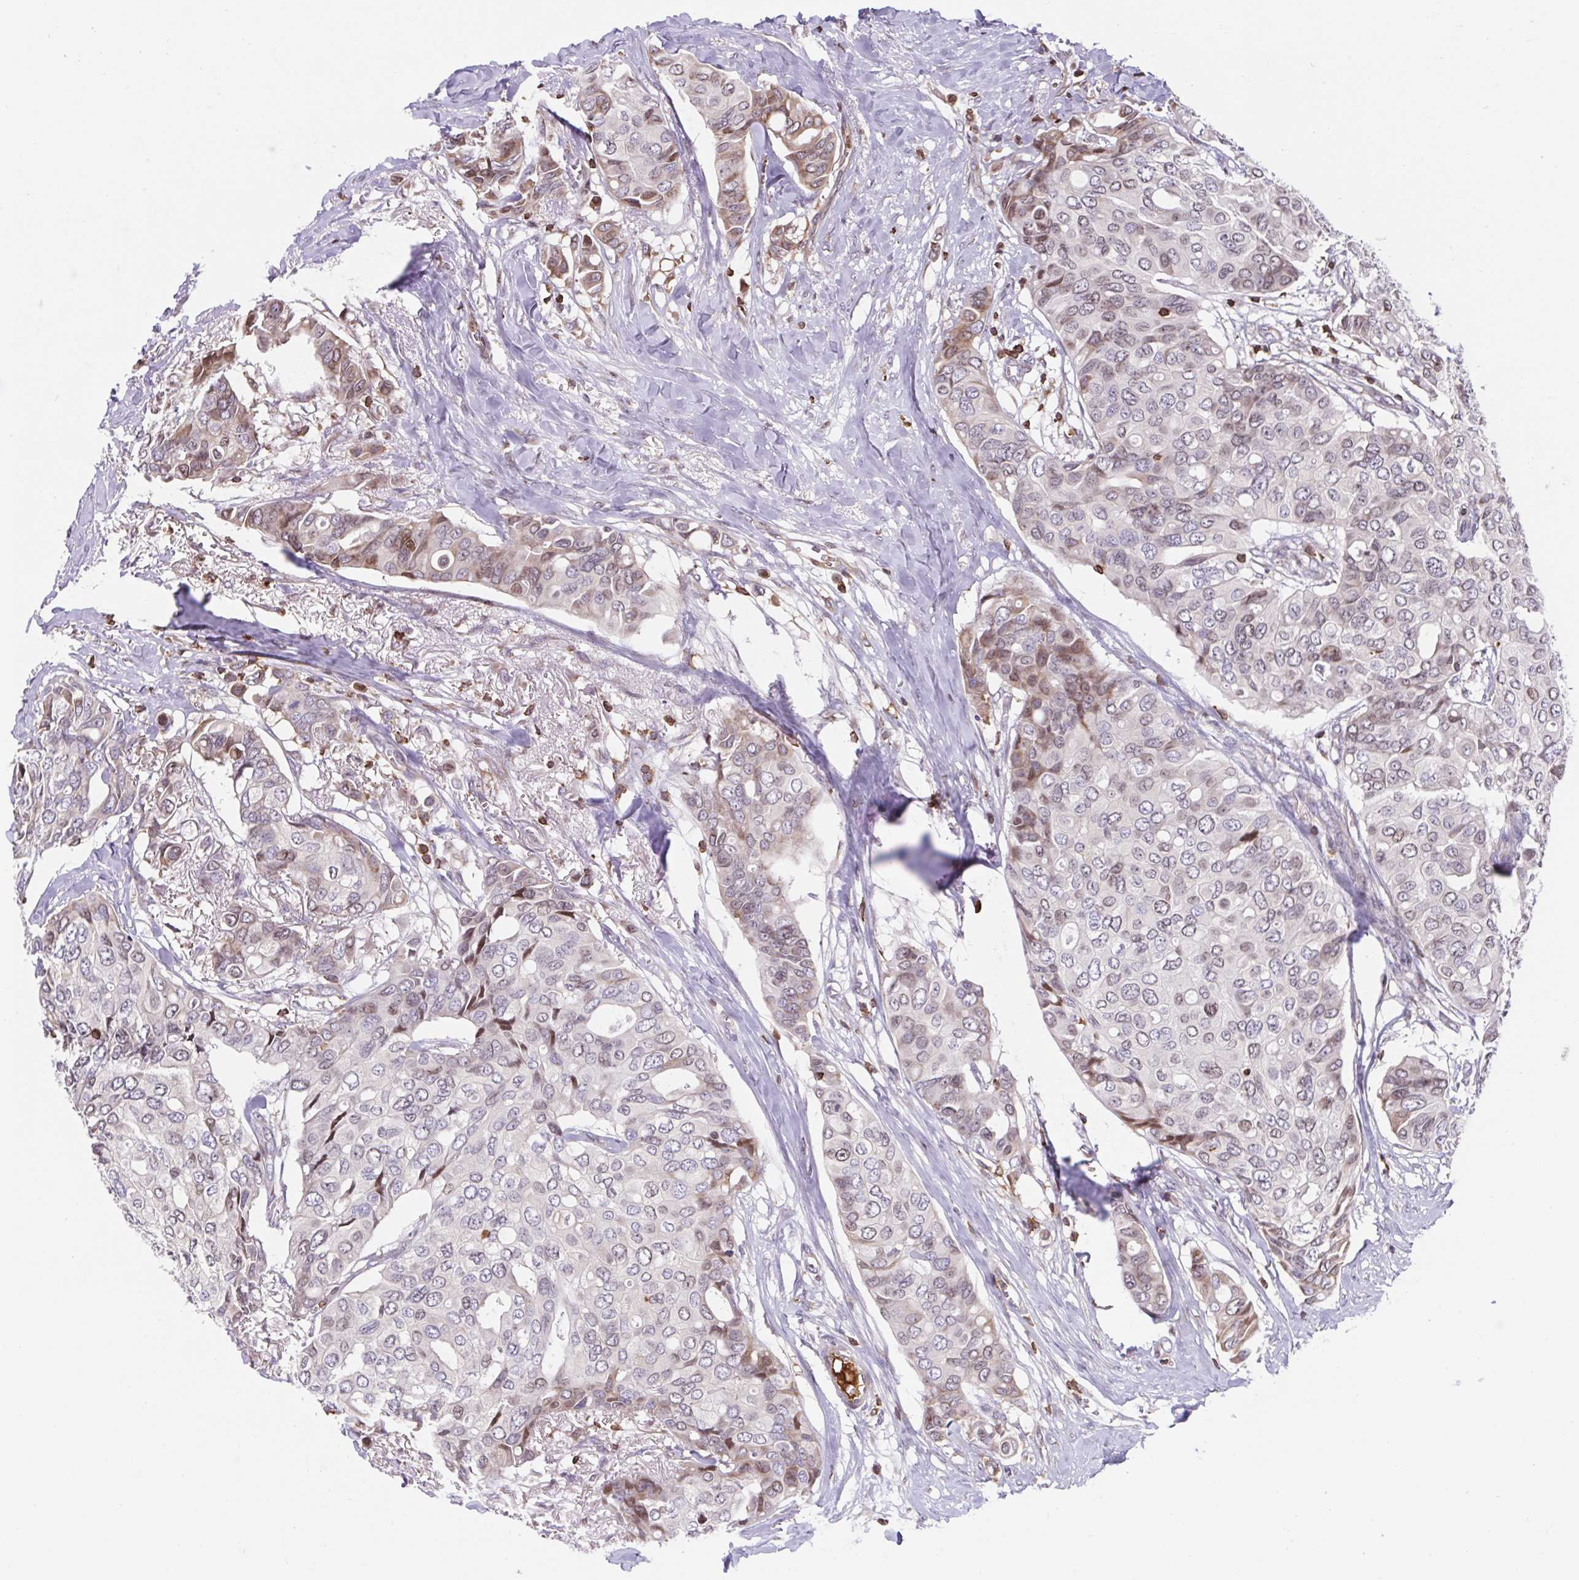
{"staining": {"intensity": "weak", "quantity": "<25%", "location": "cytoplasmic/membranous,nuclear"}, "tissue": "breast cancer", "cell_type": "Tumor cells", "image_type": "cancer", "snomed": [{"axis": "morphology", "description": "Duct carcinoma"}, {"axis": "topography", "description": "Breast"}], "caption": "An IHC micrograph of infiltrating ductal carcinoma (breast) is shown. There is no staining in tumor cells of infiltrating ductal carcinoma (breast). (Immunohistochemistry (ihc), brightfield microscopy, high magnification).", "gene": "TPRG1", "patient": {"sex": "female", "age": 54}}